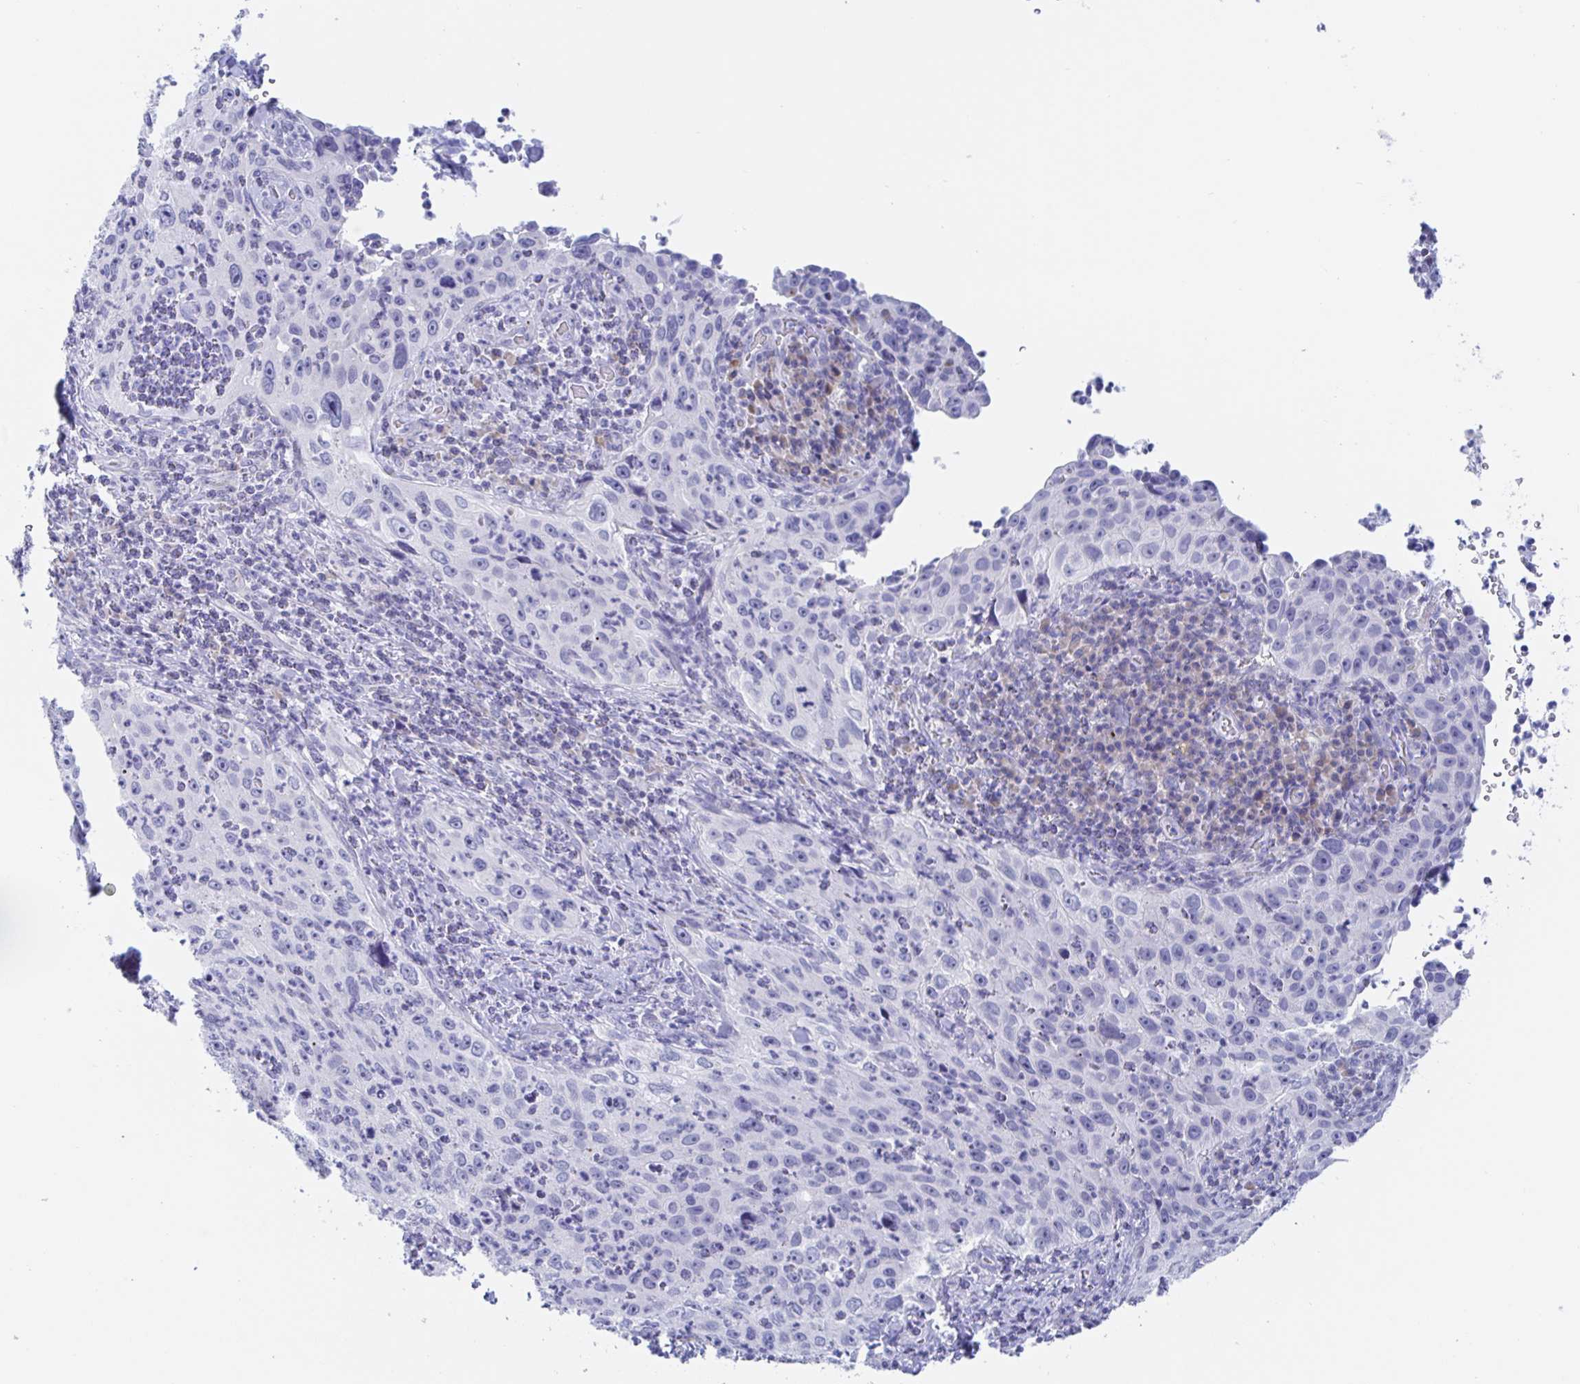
{"staining": {"intensity": "negative", "quantity": "none", "location": "none"}, "tissue": "cervical cancer", "cell_type": "Tumor cells", "image_type": "cancer", "snomed": [{"axis": "morphology", "description": "Squamous cell carcinoma, NOS"}, {"axis": "topography", "description": "Cervix"}], "caption": "Immunohistochemistry of squamous cell carcinoma (cervical) demonstrates no expression in tumor cells. (DAB (3,3'-diaminobenzidine) immunohistochemistry visualized using brightfield microscopy, high magnification).", "gene": "SIAH3", "patient": {"sex": "female", "age": 30}}